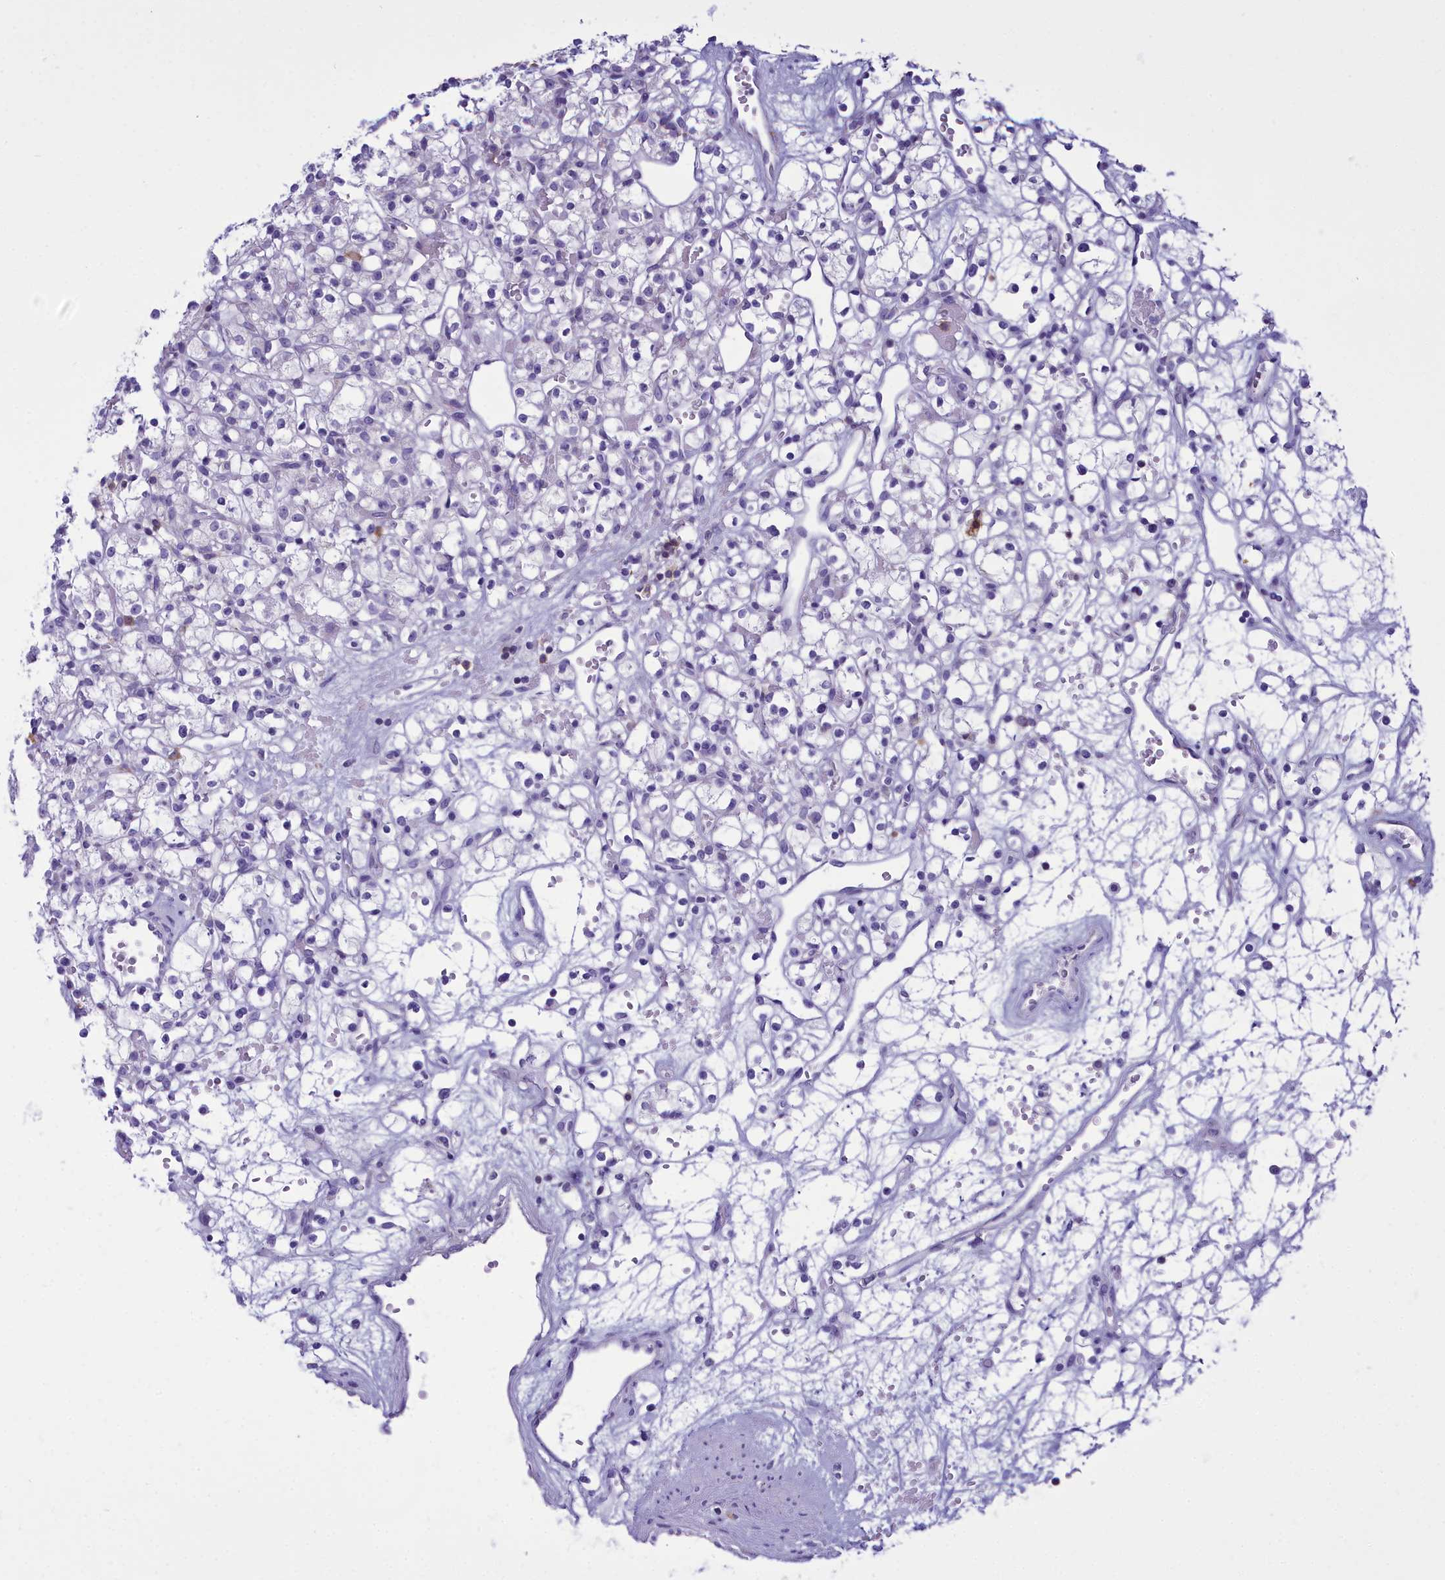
{"staining": {"intensity": "negative", "quantity": "none", "location": "none"}, "tissue": "renal cancer", "cell_type": "Tumor cells", "image_type": "cancer", "snomed": [{"axis": "morphology", "description": "Adenocarcinoma, NOS"}, {"axis": "topography", "description": "Kidney"}], "caption": "This is an IHC photomicrograph of human renal cancer. There is no positivity in tumor cells.", "gene": "CD5", "patient": {"sex": "female", "age": 59}}